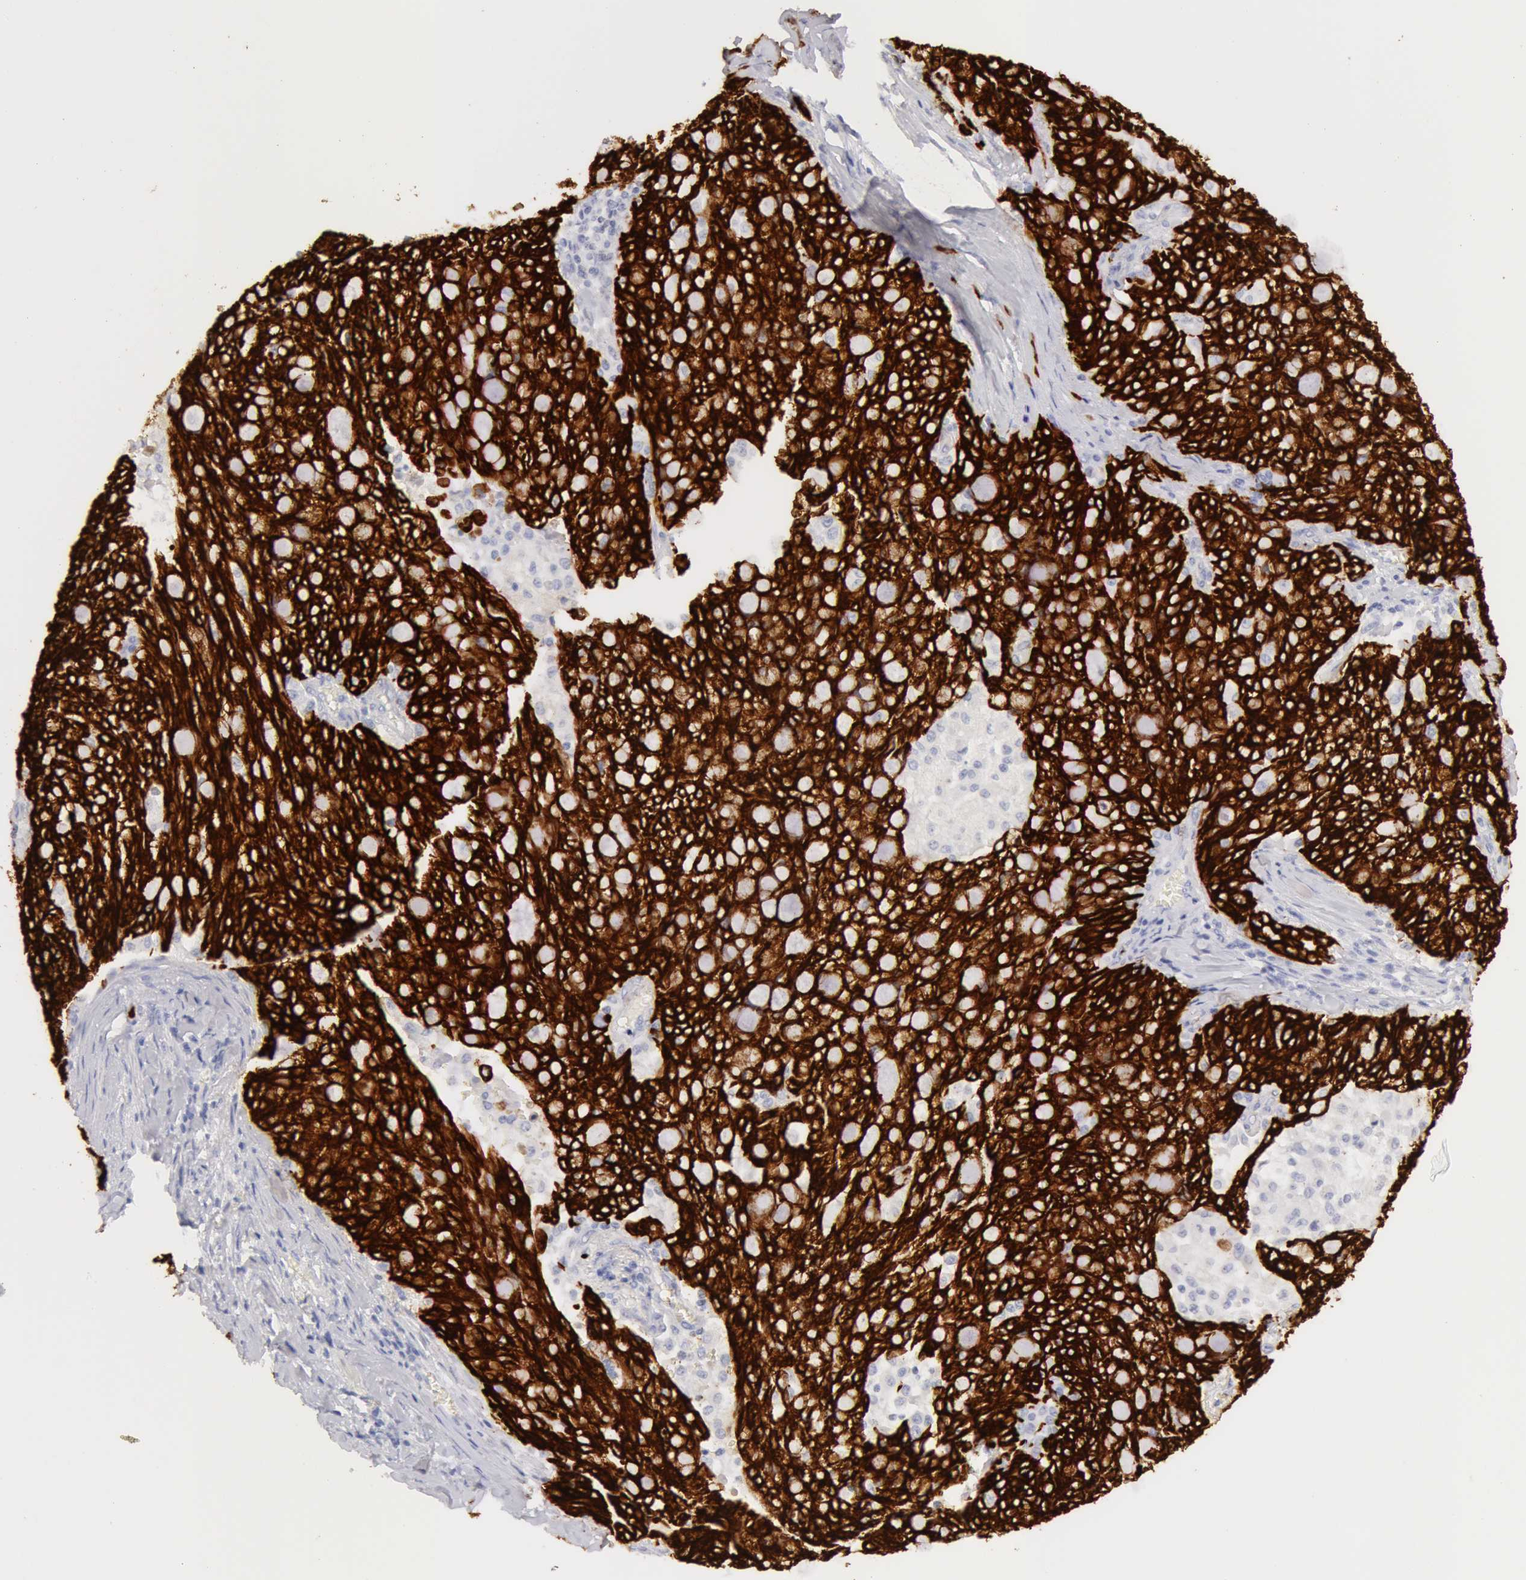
{"staining": {"intensity": "strong", "quantity": ">75%", "location": "cytoplasmic/membranous"}, "tissue": "lung cancer", "cell_type": "Tumor cells", "image_type": "cancer", "snomed": [{"axis": "morphology", "description": "Adenocarcinoma, NOS"}, {"axis": "topography", "description": "Lung"}], "caption": "Tumor cells reveal strong cytoplasmic/membranous expression in about >75% of cells in lung adenocarcinoma.", "gene": "KRT8", "patient": {"sex": "female", "age": 44}}